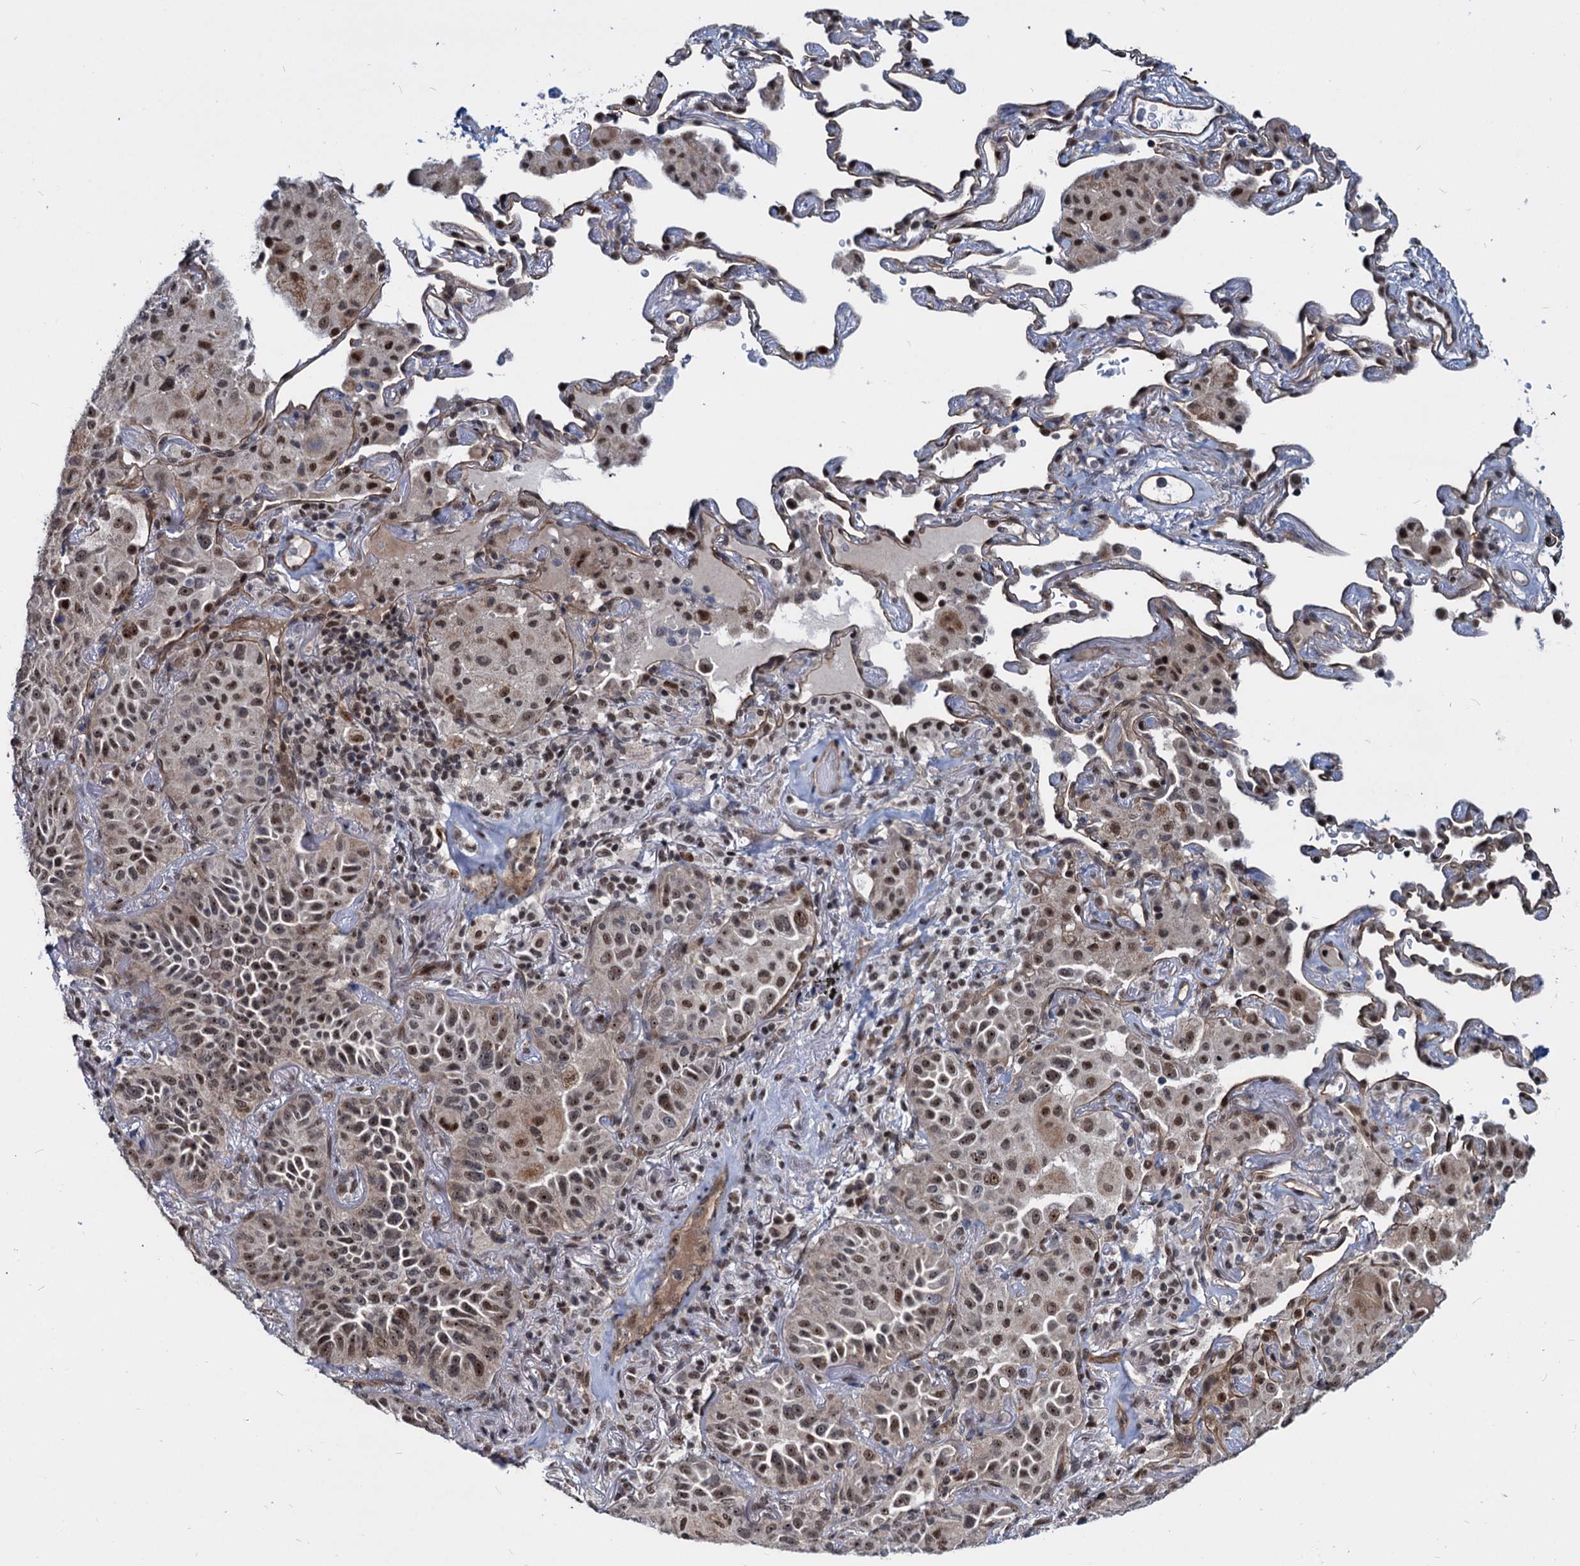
{"staining": {"intensity": "moderate", "quantity": ">75%", "location": "nuclear"}, "tissue": "lung cancer", "cell_type": "Tumor cells", "image_type": "cancer", "snomed": [{"axis": "morphology", "description": "Adenocarcinoma, NOS"}, {"axis": "topography", "description": "Lung"}], "caption": "Moderate nuclear positivity is appreciated in approximately >75% of tumor cells in lung cancer.", "gene": "UBLCP1", "patient": {"sex": "female", "age": 69}}